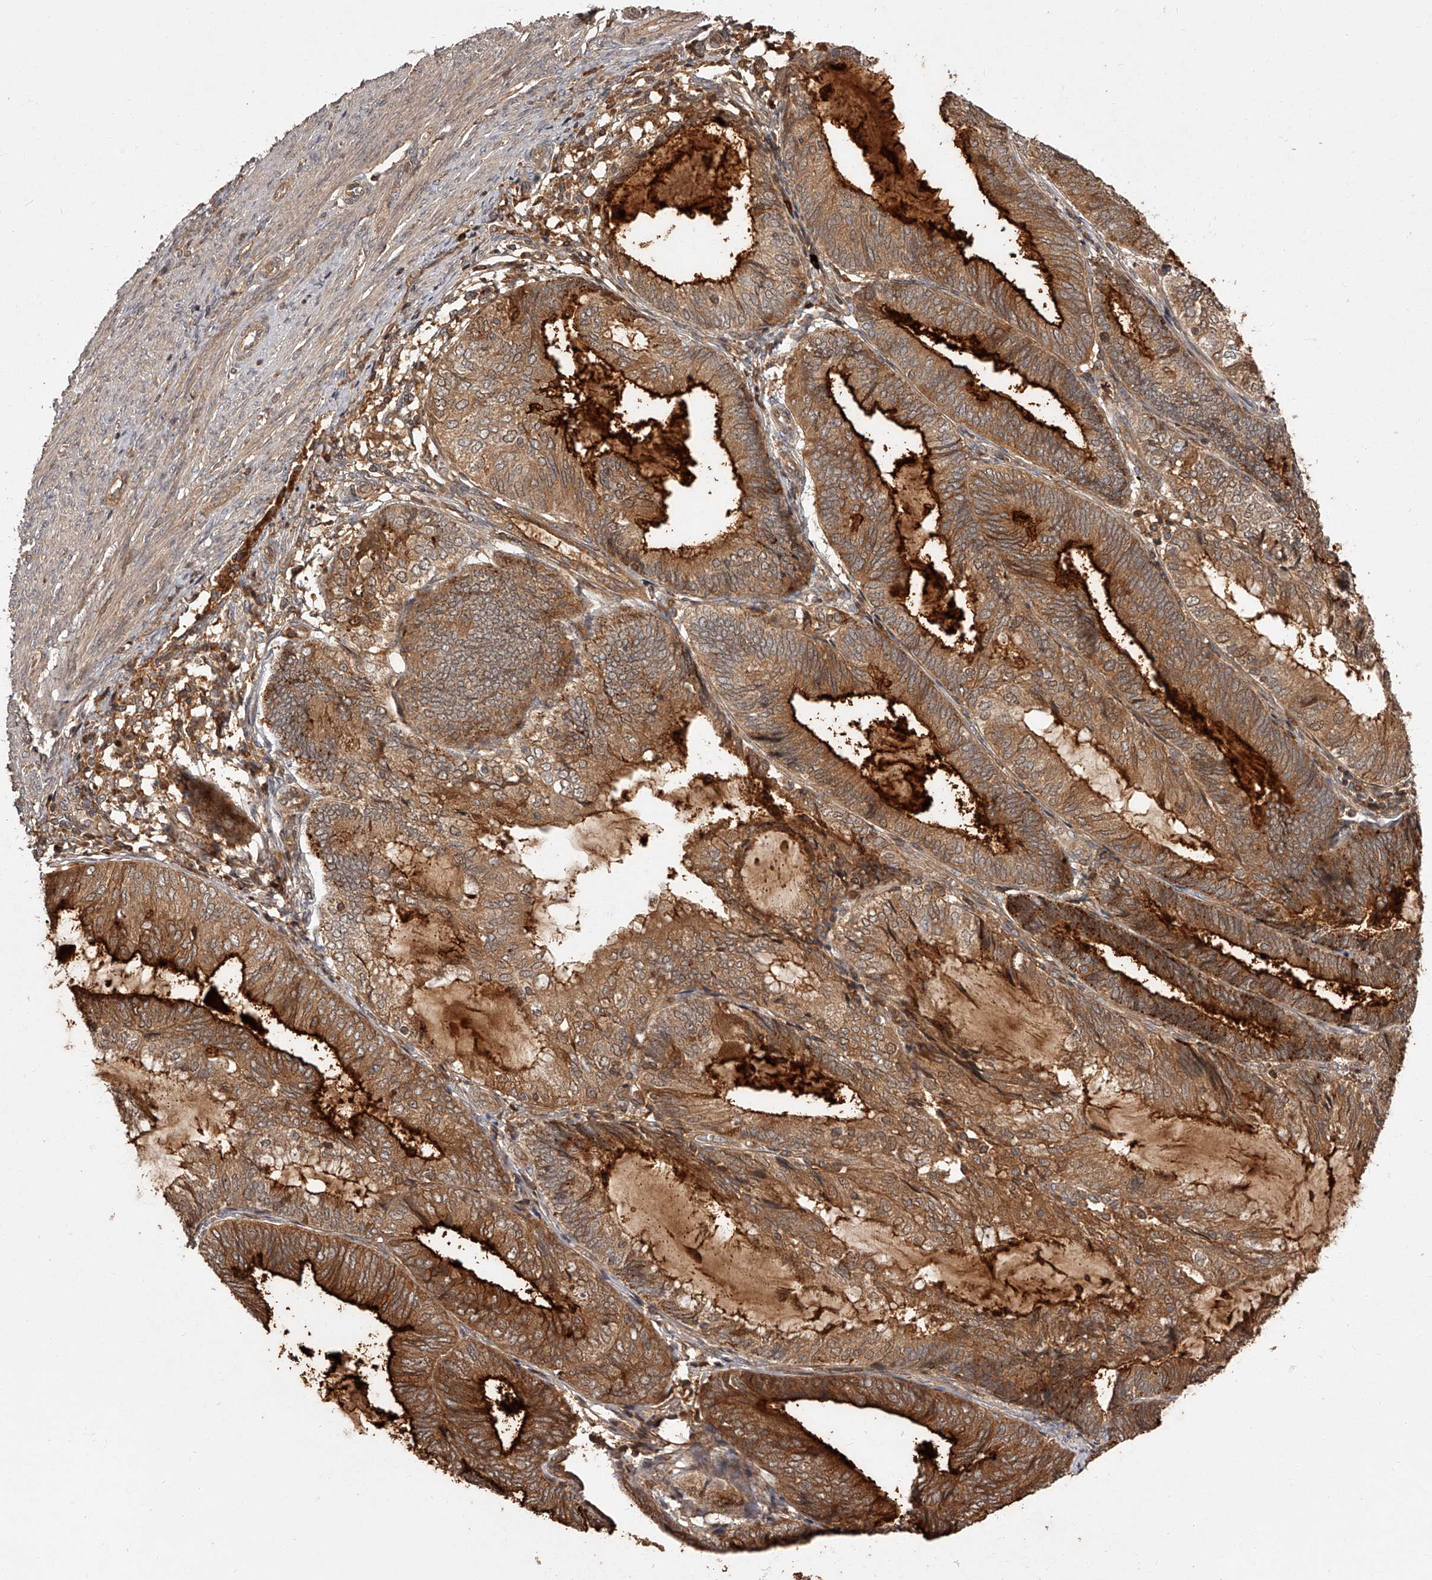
{"staining": {"intensity": "strong", "quantity": ">75%", "location": "cytoplasmic/membranous"}, "tissue": "endometrial cancer", "cell_type": "Tumor cells", "image_type": "cancer", "snomed": [{"axis": "morphology", "description": "Adenocarcinoma, NOS"}, {"axis": "topography", "description": "Endometrium"}], "caption": "Brown immunohistochemical staining in endometrial adenocarcinoma demonstrates strong cytoplasmic/membranous positivity in approximately >75% of tumor cells.", "gene": "CRYZL1", "patient": {"sex": "female", "age": 81}}